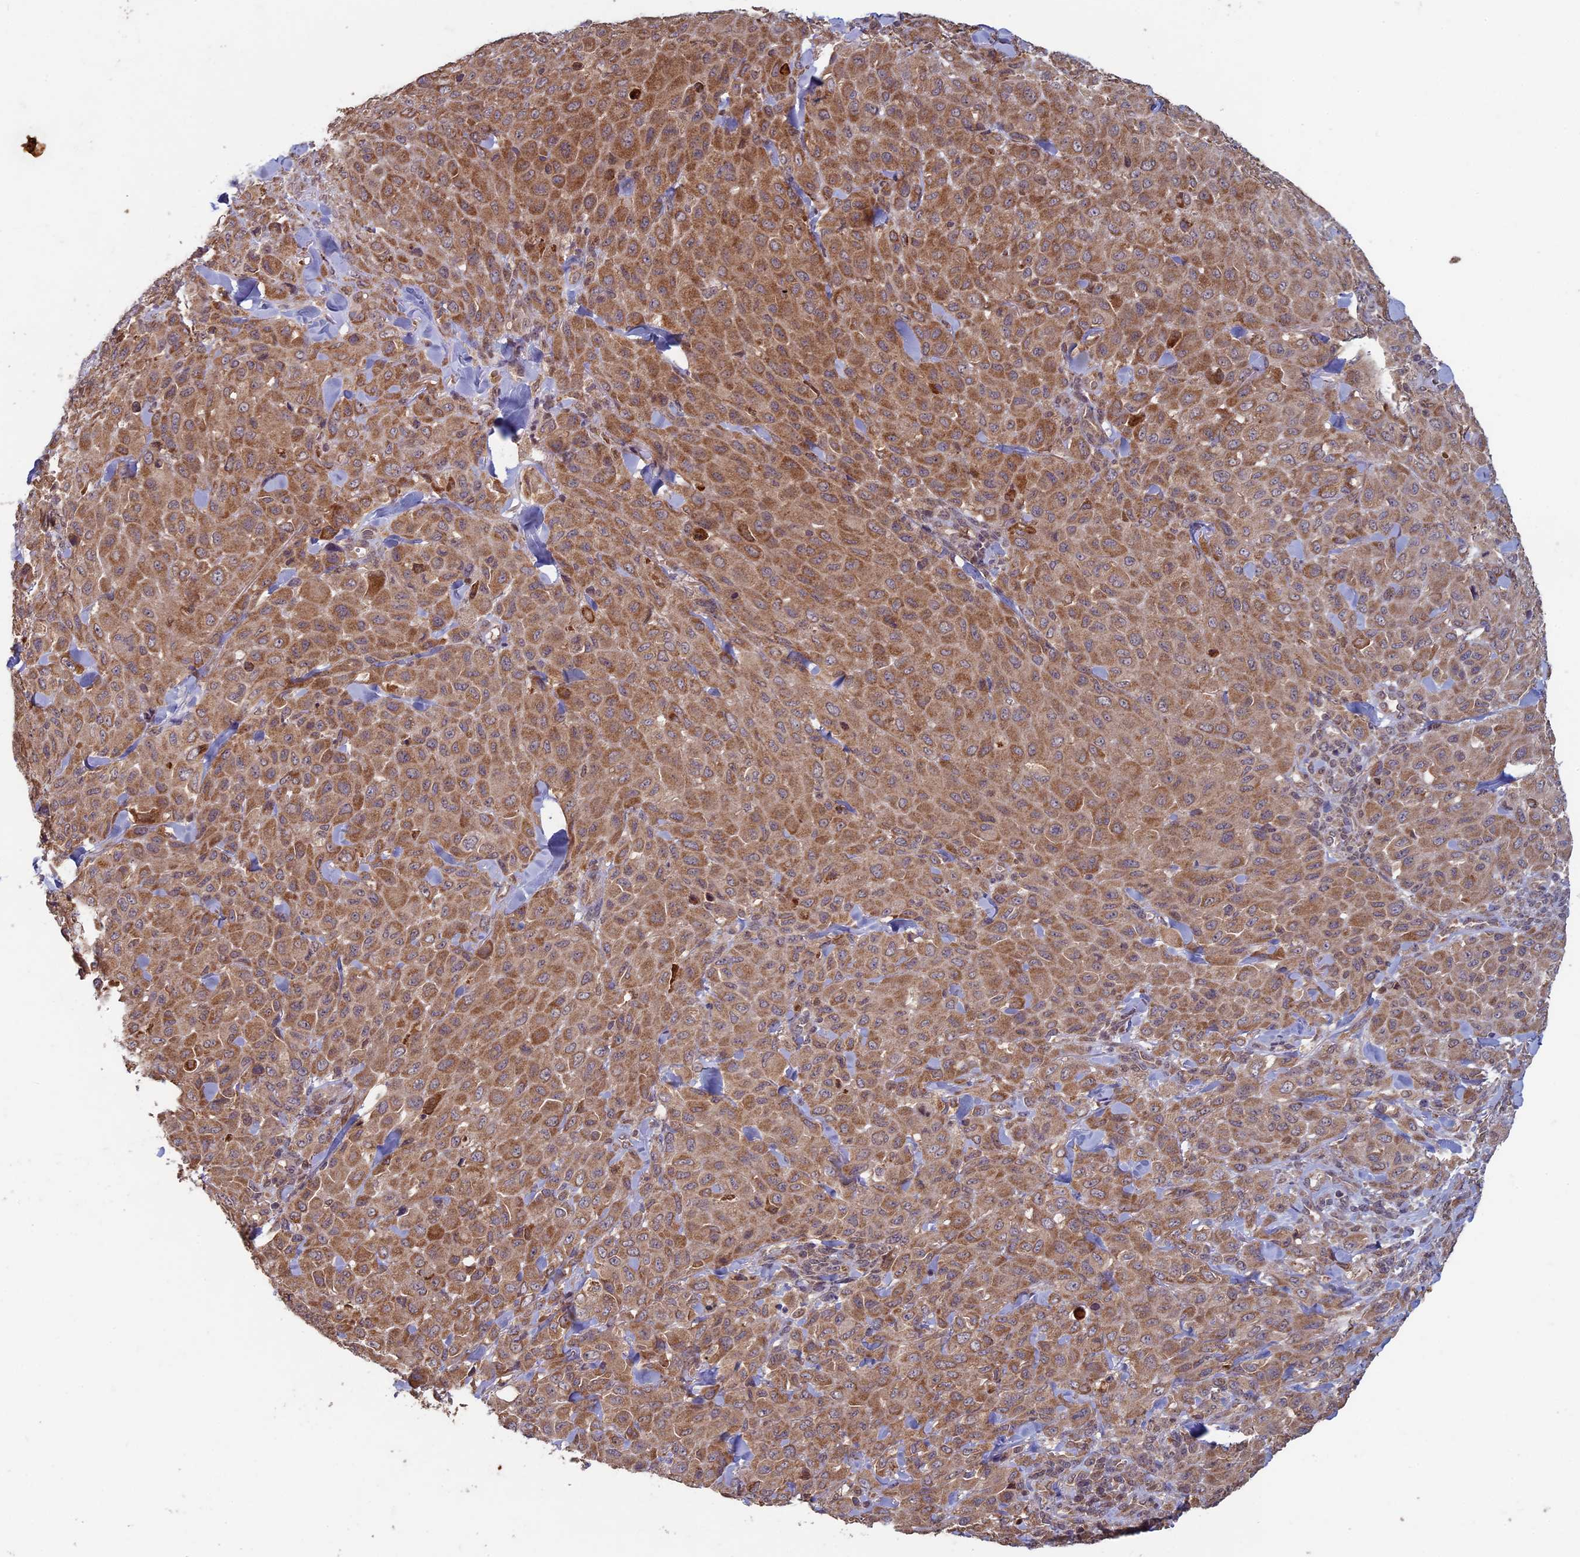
{"staining": {"intensity": "moderate", "quantity": ">75%", "location": "cytoplasmic/membranous"}, "tissue": "melanoma", "cell_type": "Tumor cells", "image_type": "cancer", "snomed": [{"axis": "morphology", "description": "Malignant melanoma, Metastatic site"}, {"axis": "topography", "description": "Skin"}], "caption": "There is medium levels of moderate cytoplasmic/membranous expression in tumor cells of melanoma, as demonstrated by immunohistochemical staining (brown color).", "gene": "RCCD1", "patient": {"sex": "female", "age": 81}}